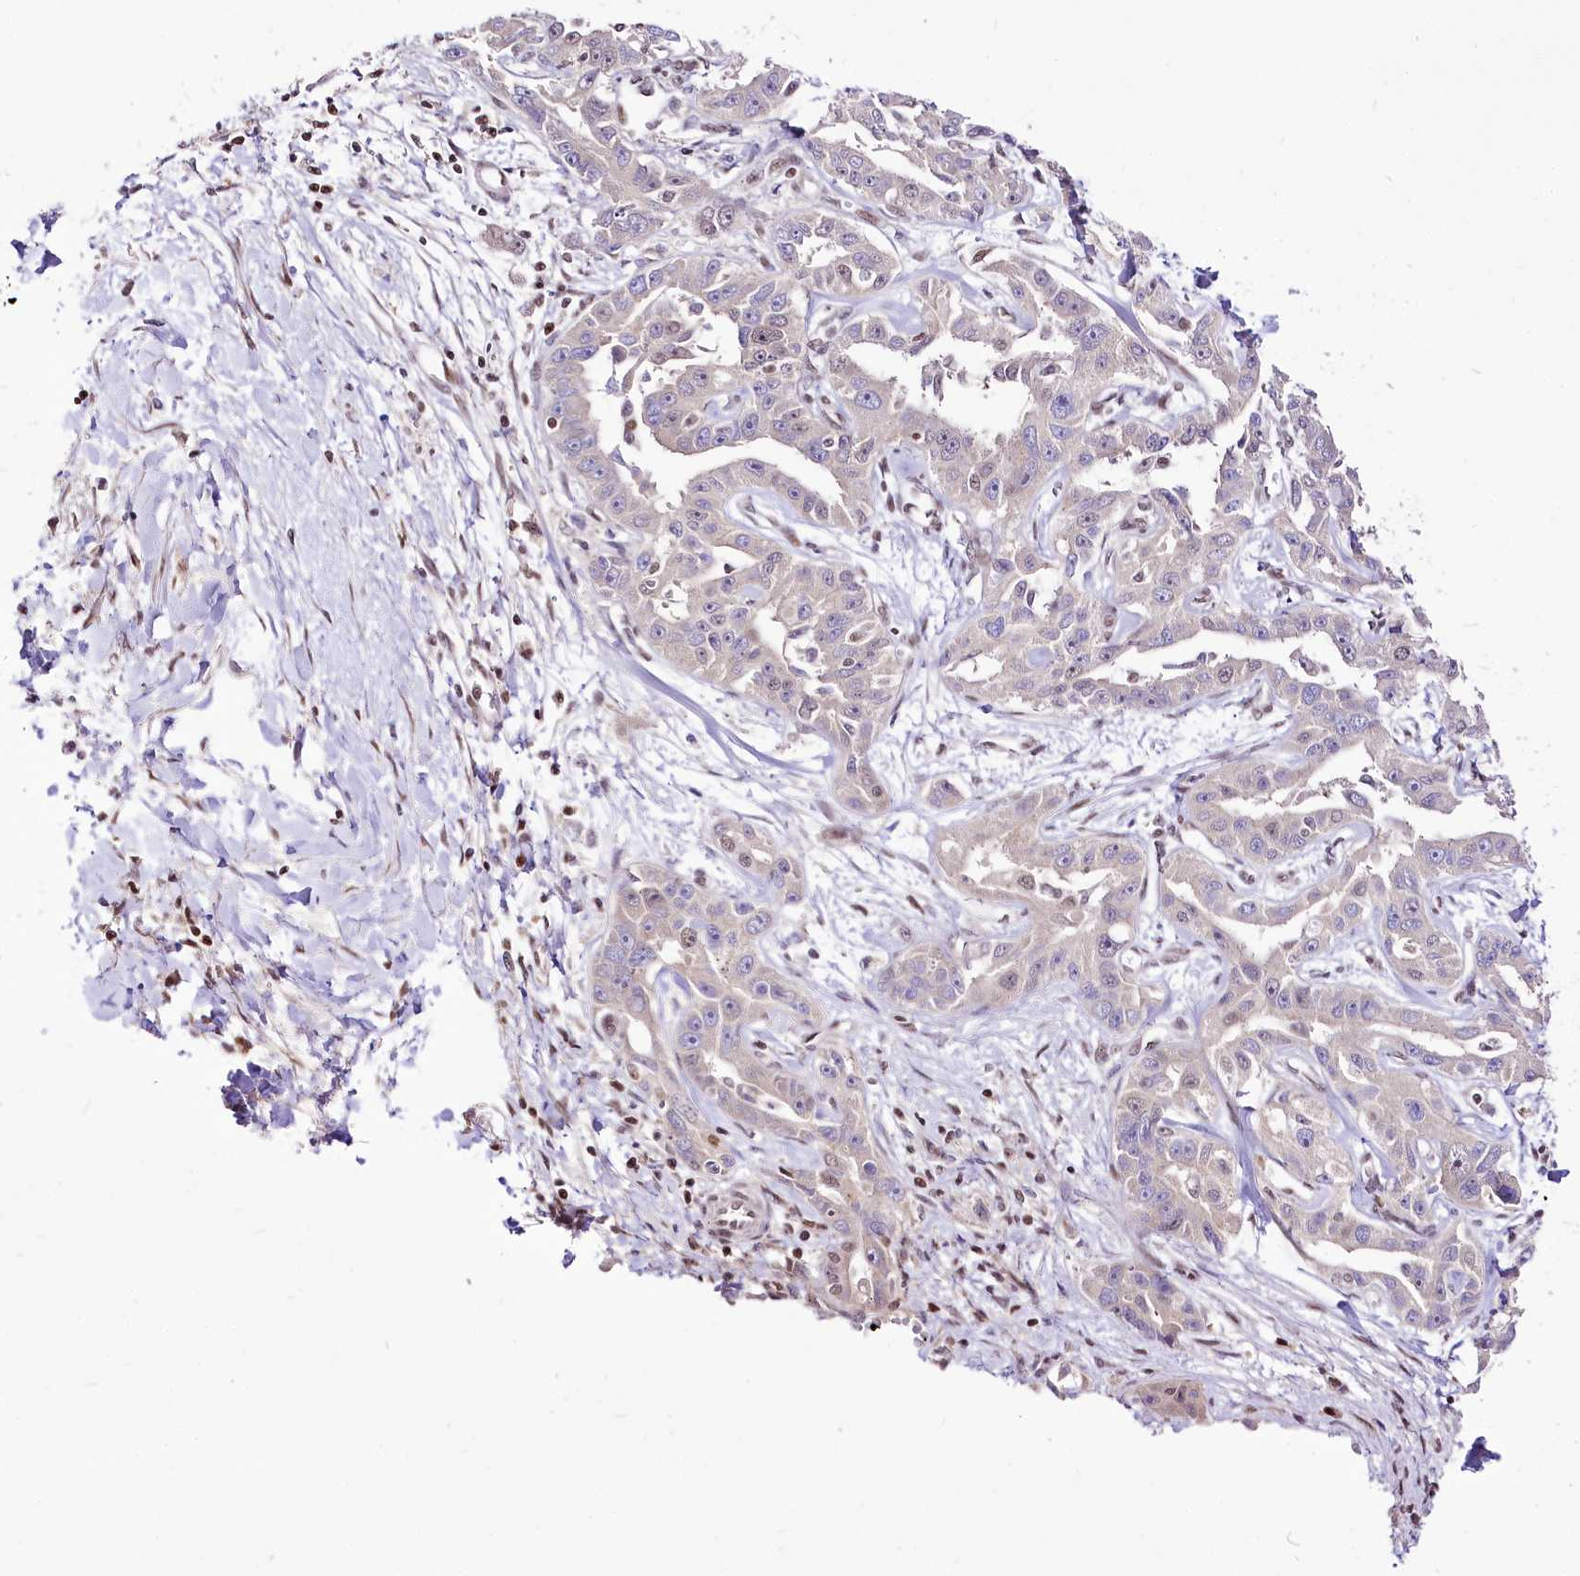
{"staining": {"intensity": "weak", "quantity": "<25%", "location": "nuclear"}, "tissue": "liver cancer", "cell_type": "Tumor cells", "image_type": "cancer", "snomed": [{"axis": "morphology", "description": "Cholangiocarcinoma"}, {"axis": "topography", "description": "Liver"}], "caption": "DAB immunohistochemical staining of human liver cholangiocarcinoma exhibits no significant staining in tumor cells.", "gene": "POLA2", "patient": {"sex": "male", "age": 59}}